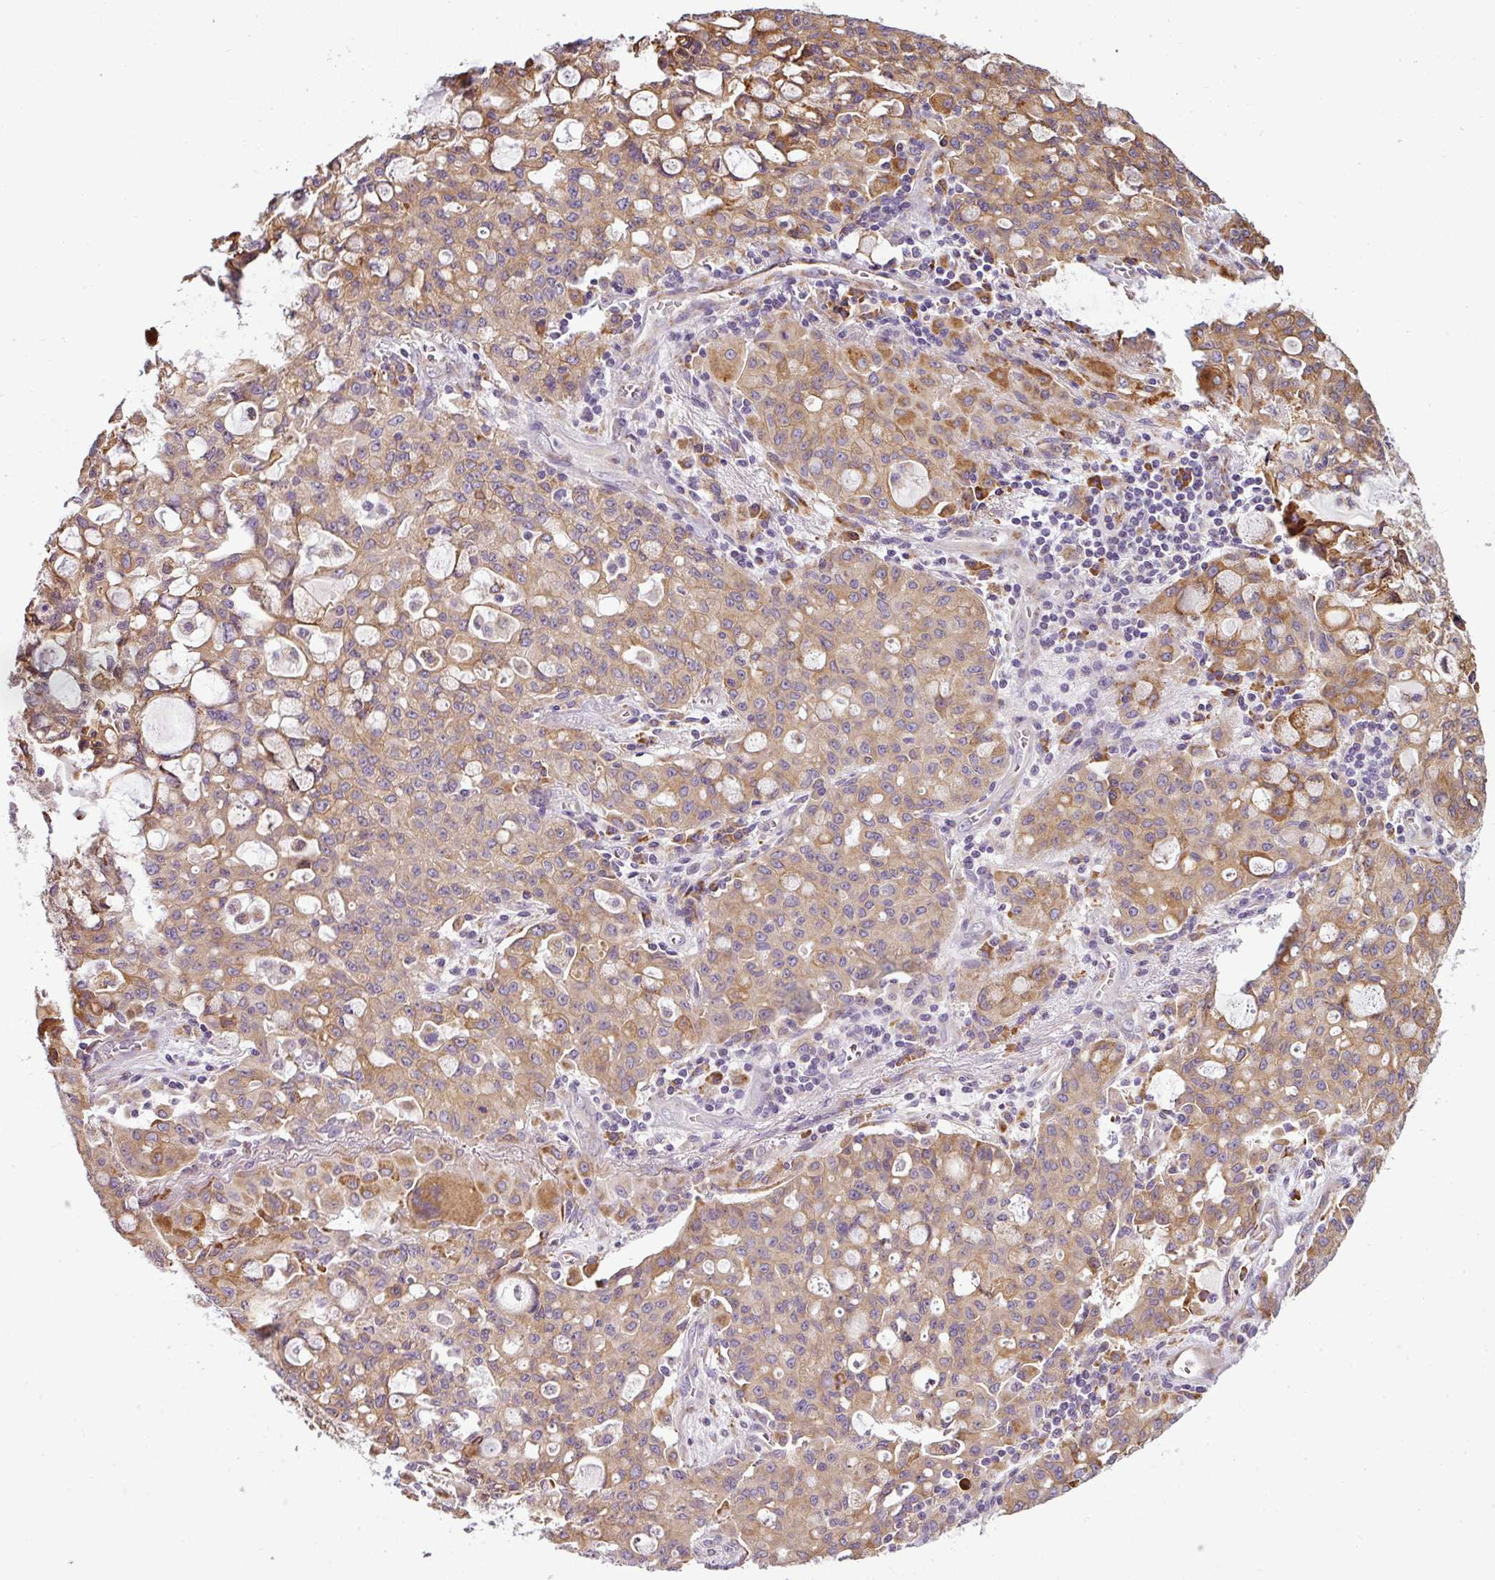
{"staining": {"intensity": "moderate", "quantity": ">75%", "location": "cytoplasmic/membranous"}, "tissue": "lung cancer", "cell_type": "Tumor cells", "image_type": "cancer", "snomed": [{"axis": "morphology", "description": "Adenocarcinoma, NOS"}, {"axis": "topography", "description": "Lung"}], "caption": "Immunohistochemistry of human lung cancer reveals medium levels of moderate cytoplasmic/membranous expression in about >75% of tumor cells.", "gene": "ANKRD18A", "patient": {"sex": "female", "age": 44}}